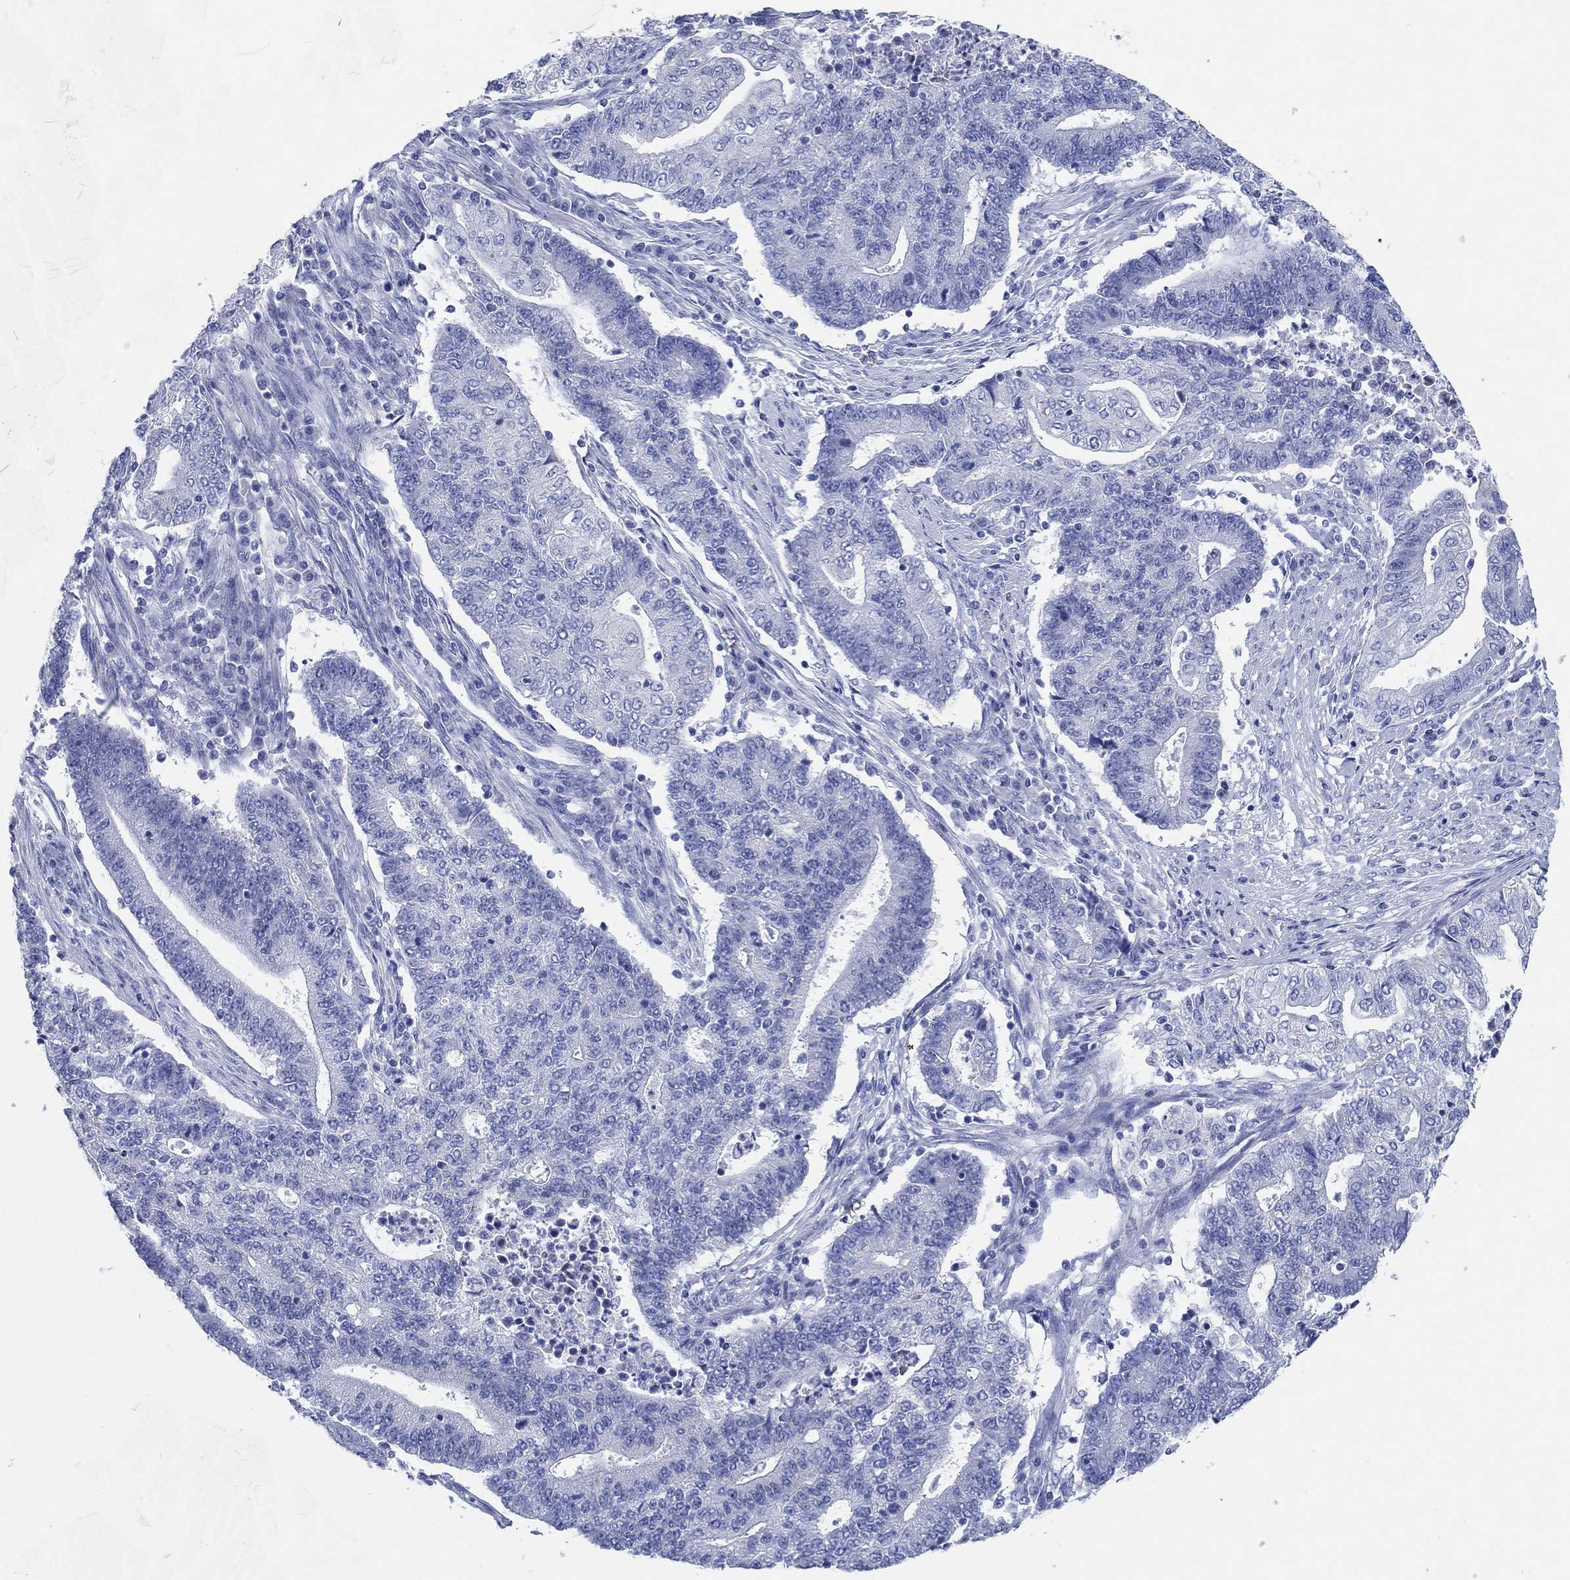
{"staining": {"intensity": "negative", "quantity": "none", "location": "none"}, "tissue": "endometrial cancer", "cell_type": "Tumor cells", "image_type": "cancer", "snomed": [{"axis": "morphology", "description": "Adenocarcinoma, NOS"}, {"axis": "topography", "description": "Uterus"}, {"axis": "topography", "description": "Endometrium"}], "caption": "Protein analysis of endometrial cancer shows no significant positivity in tumor cells.", "gene": "HCRT", "patient": {"sex": "female", "age": 54}}